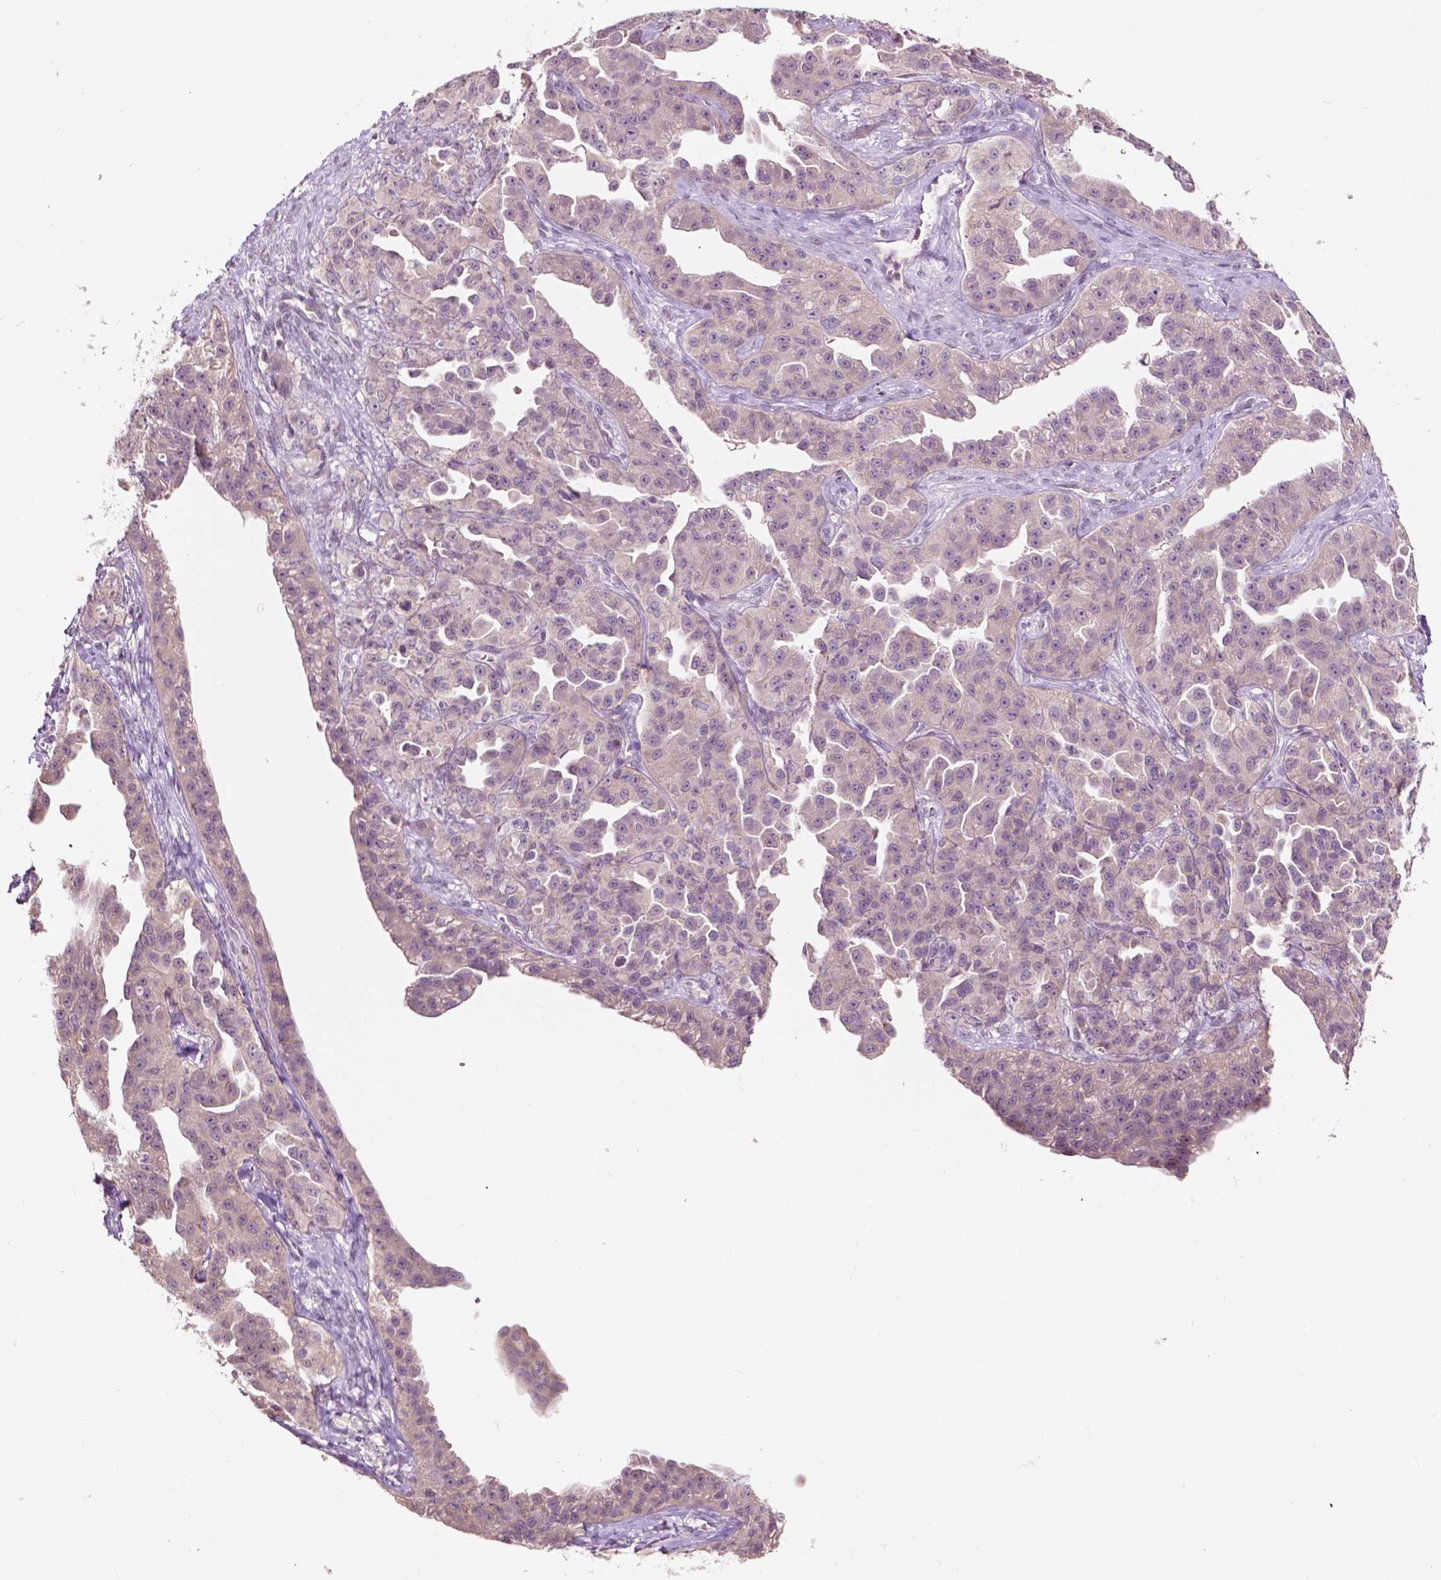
{"staining": {"intensity": "negative", "quantity": "none", "location": "none"}, "tissue": "ovarian cancer", "cell_type": "Tumor cells", "image_type": "cancer", "snomed": [{"axis": "morphology", "description": "Cystadenocarcinoma, serous, NOS"}, {"axis": "topography", "description": "Ovary"}], "caption": "An immunohistochemistry (IHC) micrograph of ovarian cancer (serous cystadenocarcinoma) is shown. There is no staining in tumor cells of ovarian cancer (serous cystadenocarcinoma).", "gene": "NOS1AP", "patient": {"sex": "female", "age": 75}}